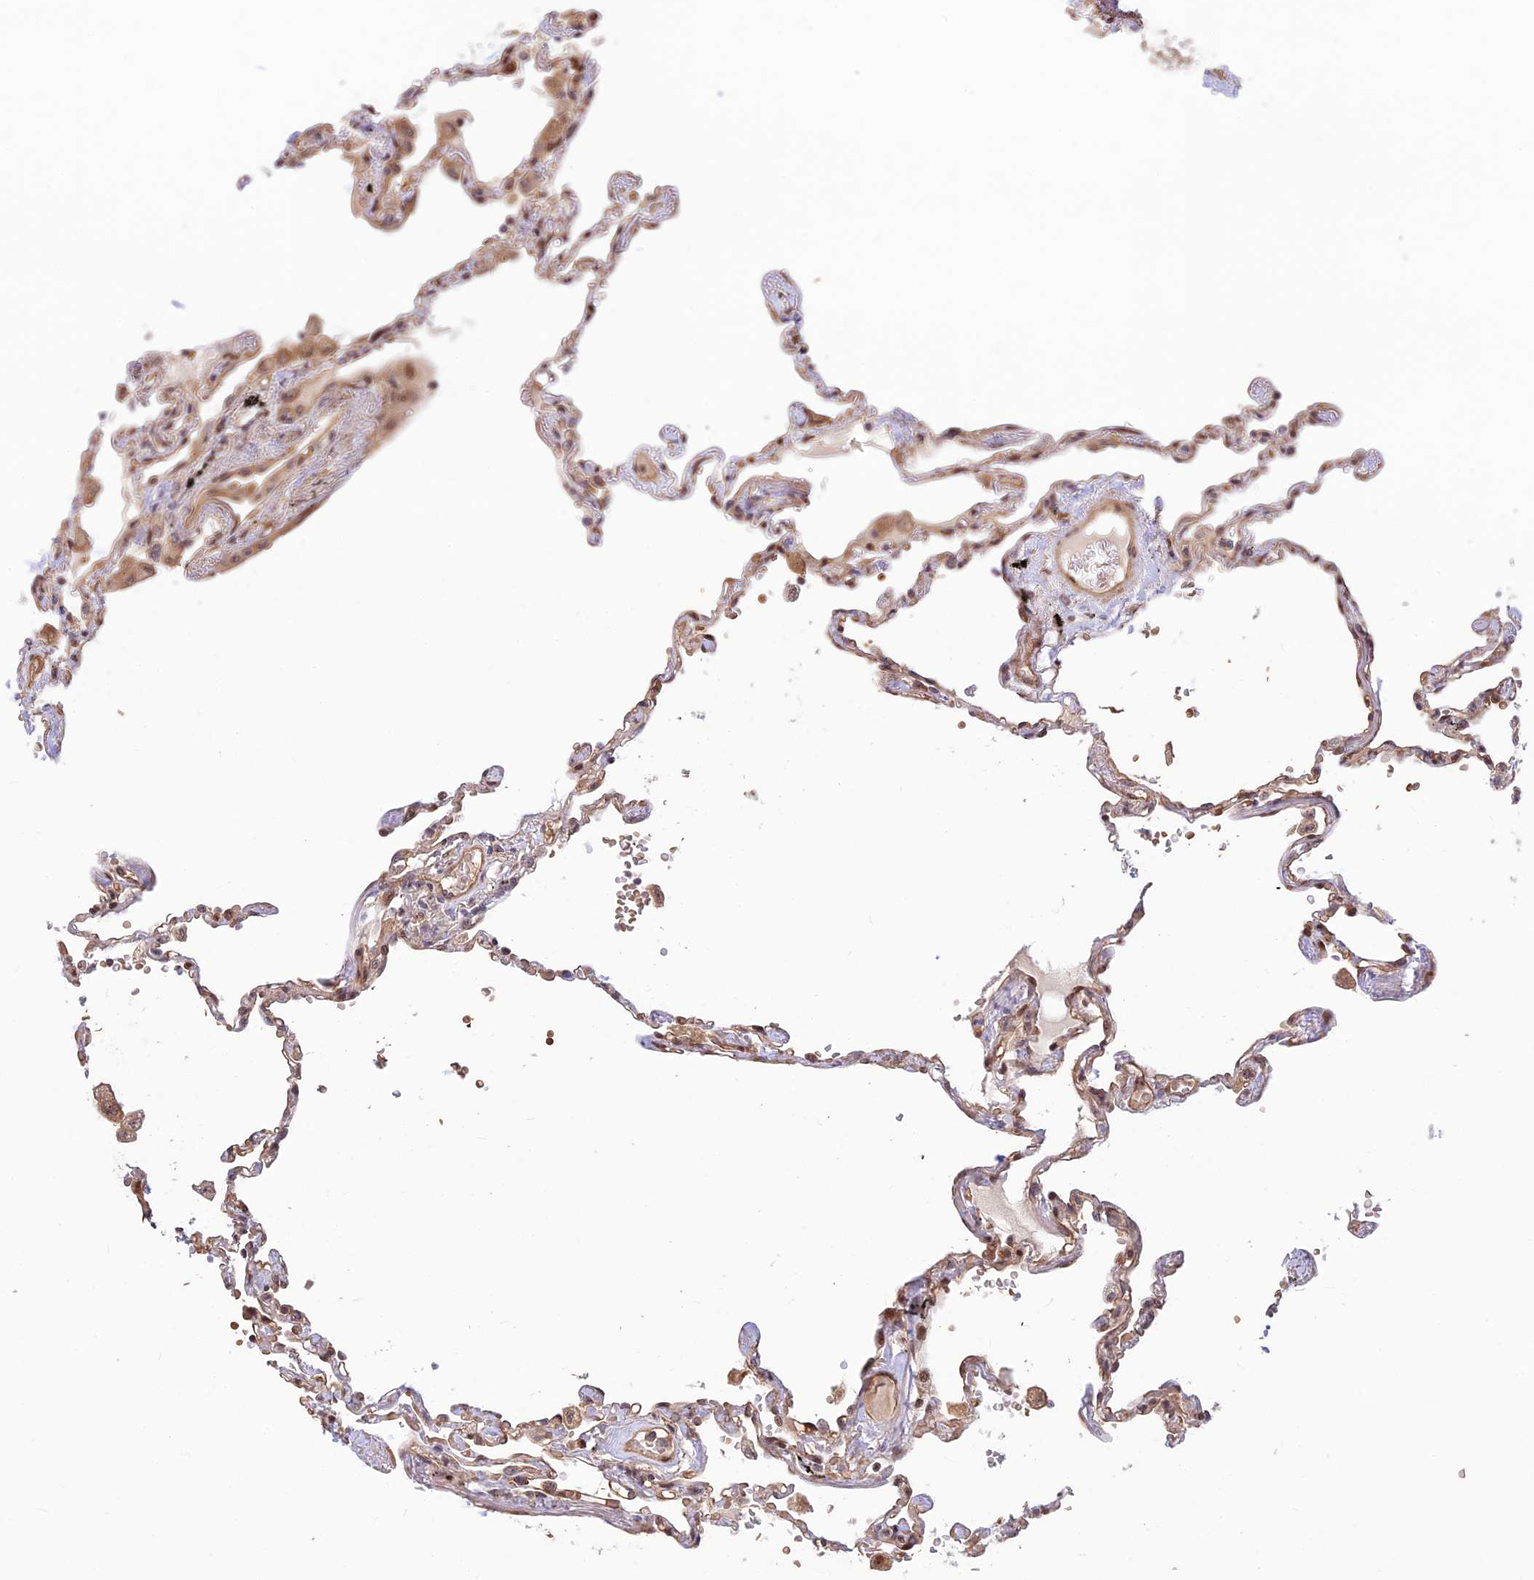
{"staining": {"intensity": "moderate", "quantity": "25%-75%", "location": "cytoplasmic/membranous,nuclear"}, "tissue": "lung", "cell_type": "Alveolar cells", "image_type": "normal", "snomed": [{"axis": "morphology", "description": "Normal tissue, NOS"}, {"axis": "topography", "description": "Lung"}], "caption": "A photomicrograph of lung stained for a protein demonstrates moderate cytoplasmic/membranous,nuclear brown staining in alveolar cells.", "gene": "UFSP2", "patient": {"sex": "female", "age": 67}}